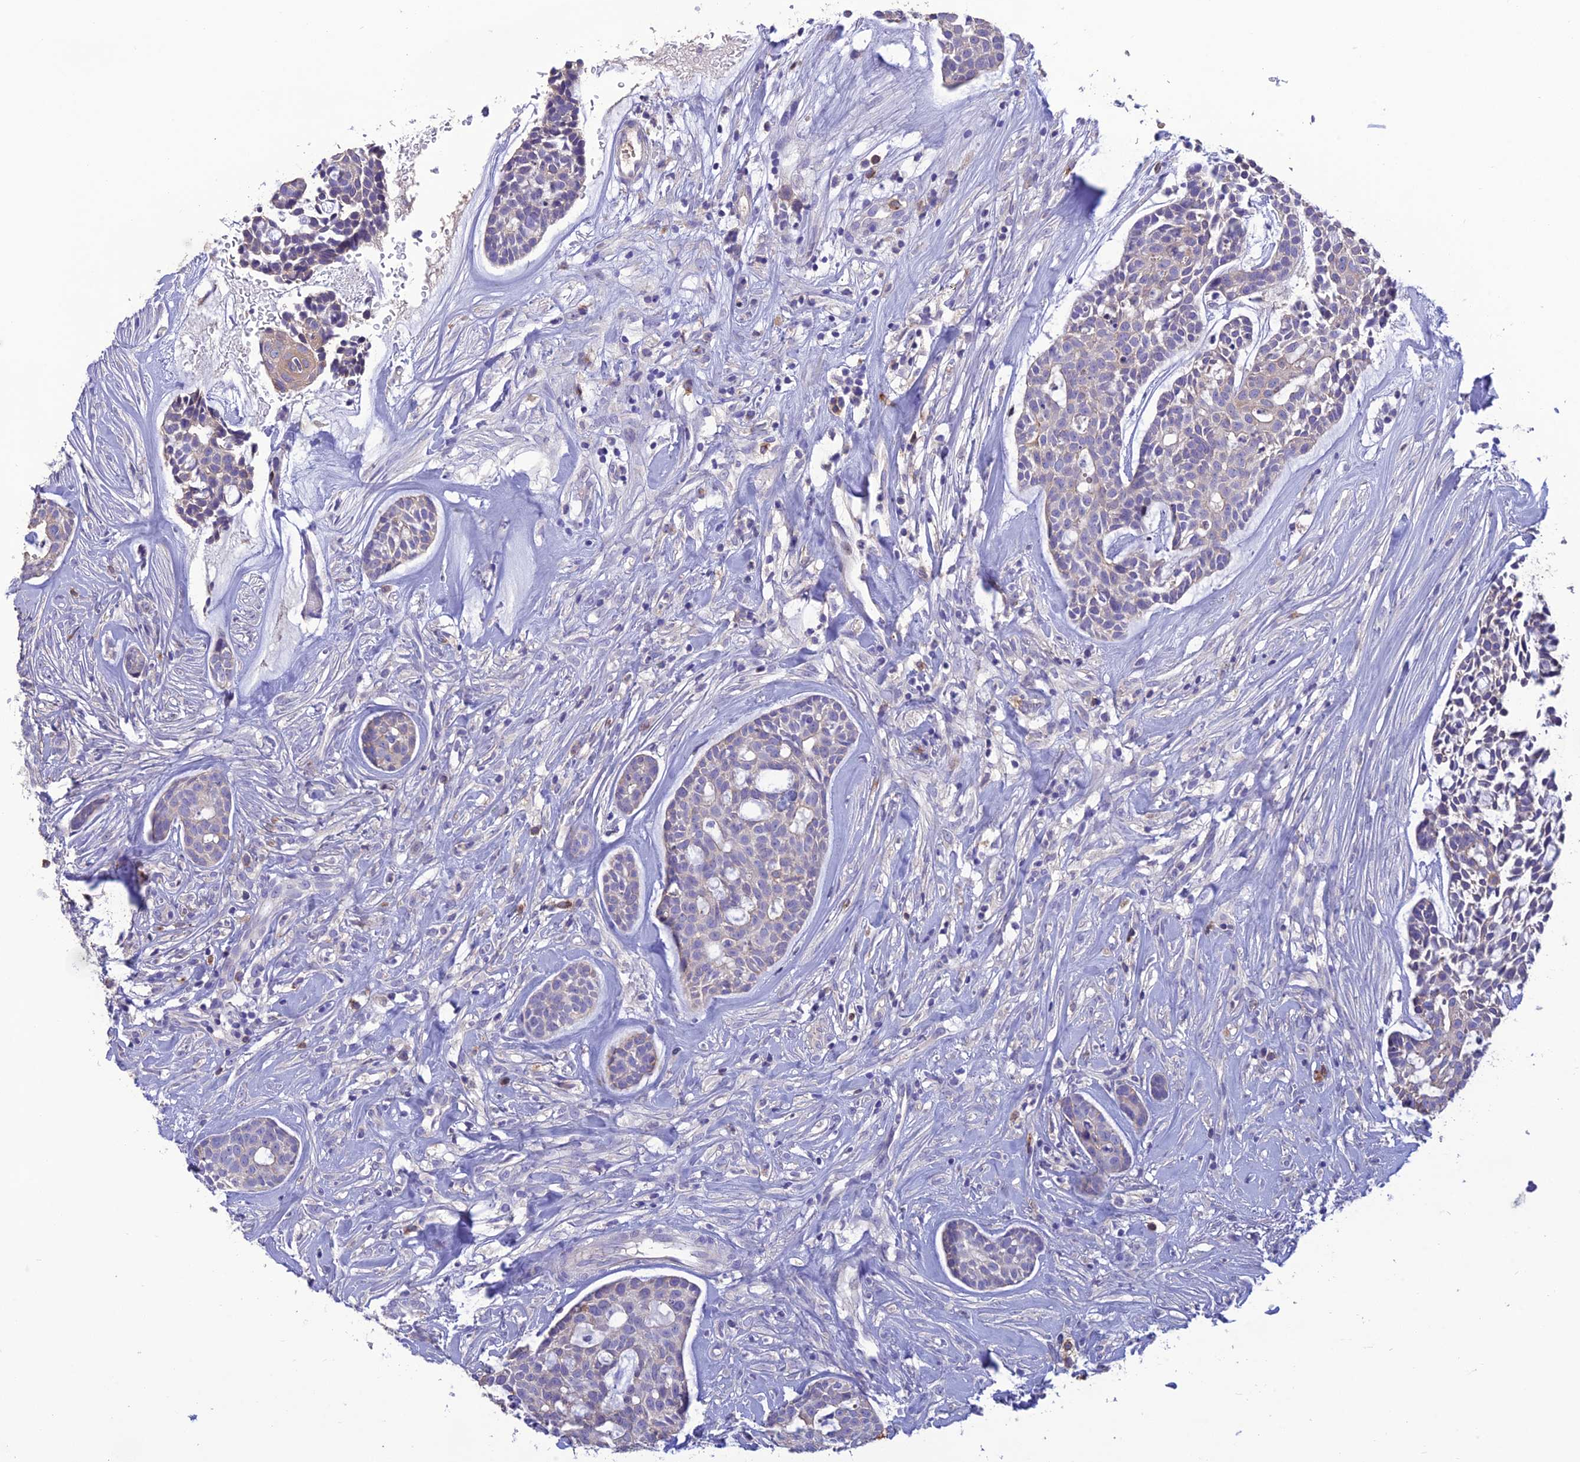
{"staining": {"intensity": "negative", "quantity": "none", "location": "none"}, "tissue": "head and neck cancer", "cell_type": "Tumor cells", "image_type": "cancer", "snomed": [{"axis": "morphology", "description": "Normal tissue, NOS"}, {"axis": "morphology", "description": "Adenocarcinoma, NOS"}, {"axis": "topography", "description": "Subcutis"}, {"axis": "topography", "description": "Nasopharynx"}, {"axis": "topography", "description": "Head-Neck"}], "caption": "This is a image of IHC staining of head and neck cancer (adenocarcinoma), which shows no expression in tumor cells.", "gene": "SFT2D2", "patient": {"sex": "female", "age": 73}}